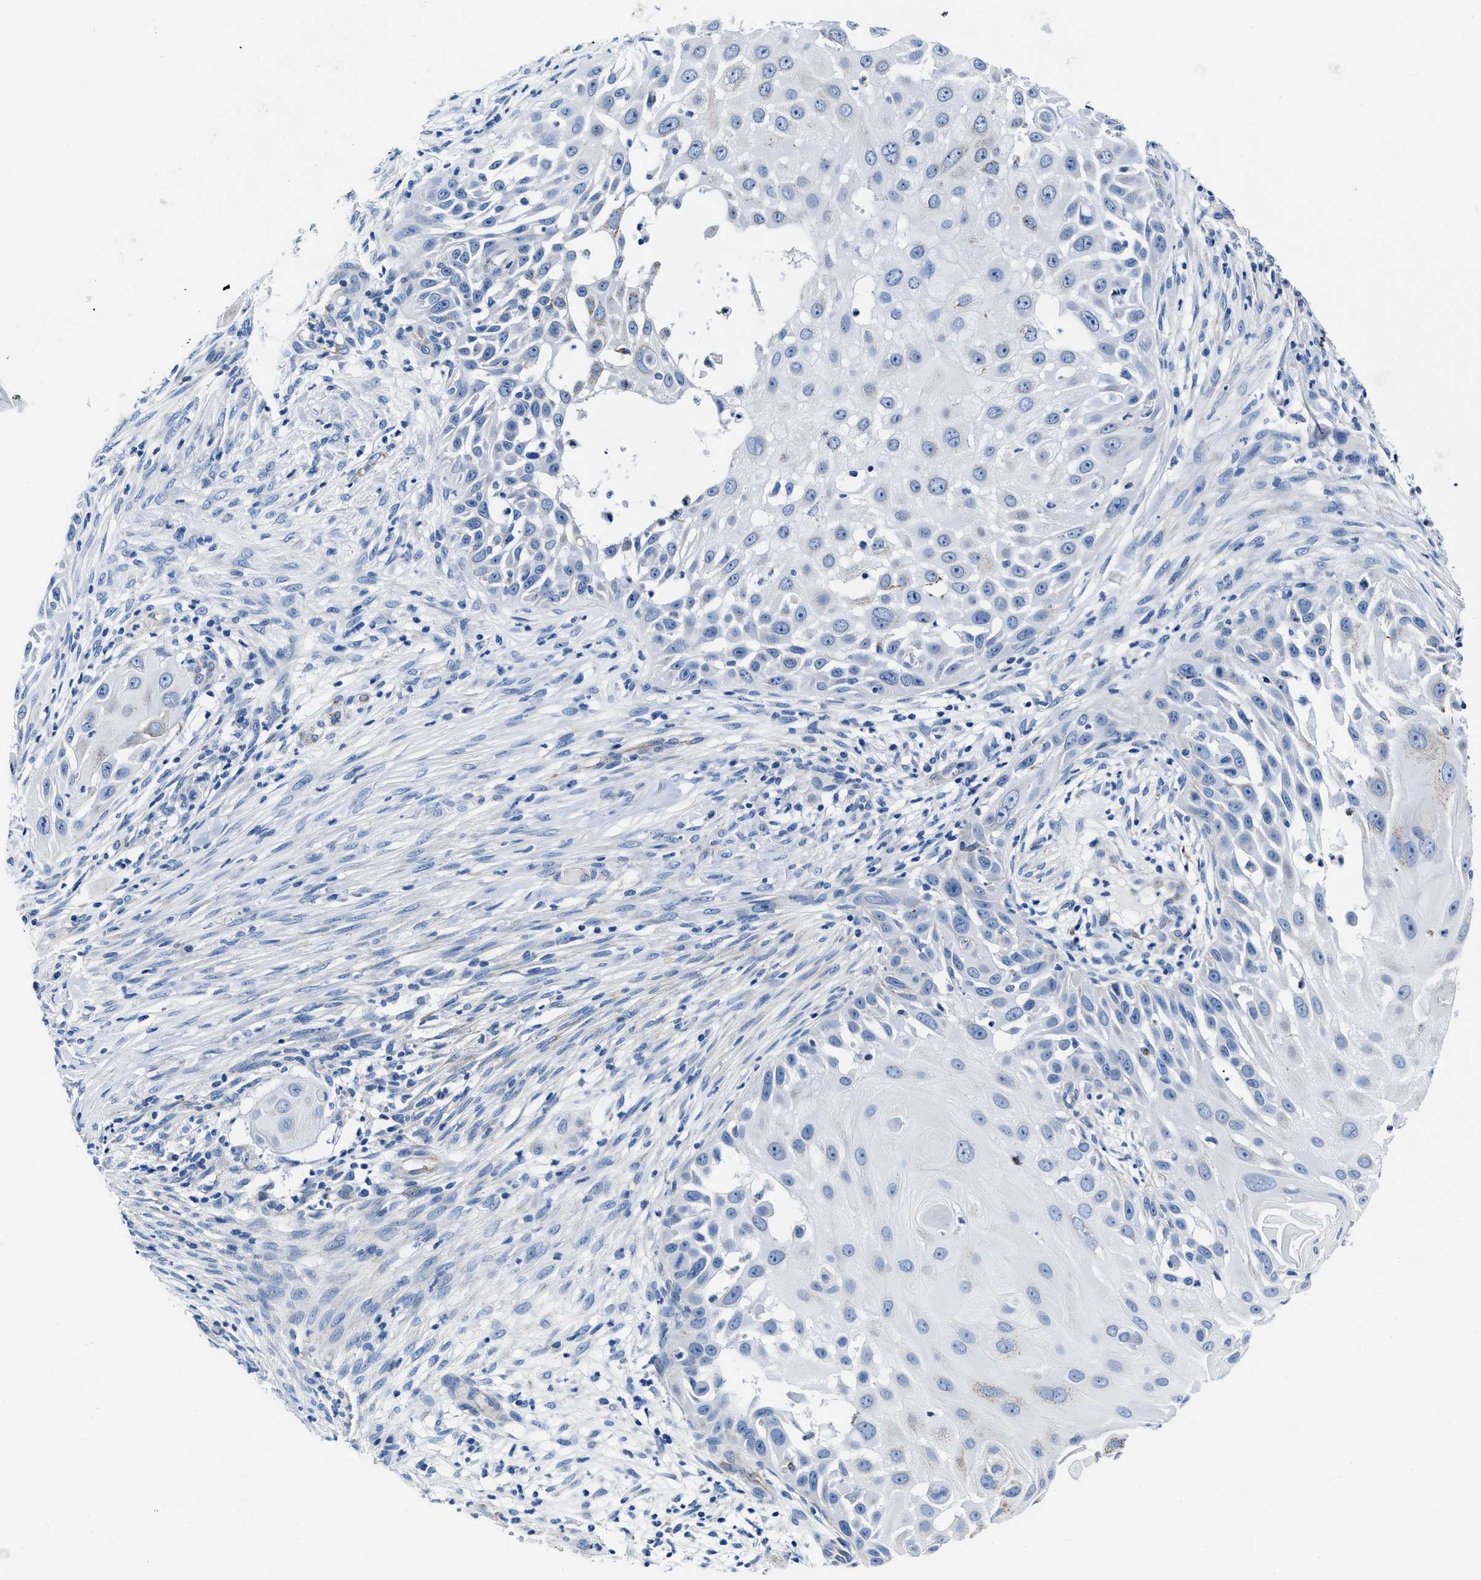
{"staining": {"intensity": "negative", "quantity": "none", "location": "none"}, "tissue": "skin cancer", "cell_type": "Tumor cells", "image_type": "cancer", "snomed": [{"axis": "morphology", "description": "Squamous cell carcinoma, NOS"}, {"axis": "topography", "description": "Skin"}], "caption": "Tumor cells are negative for brown protein staining in skin squamous cell carcinoma.", "gene": "KCNMB3", "patient": {"sex": "female", "age": 44}}